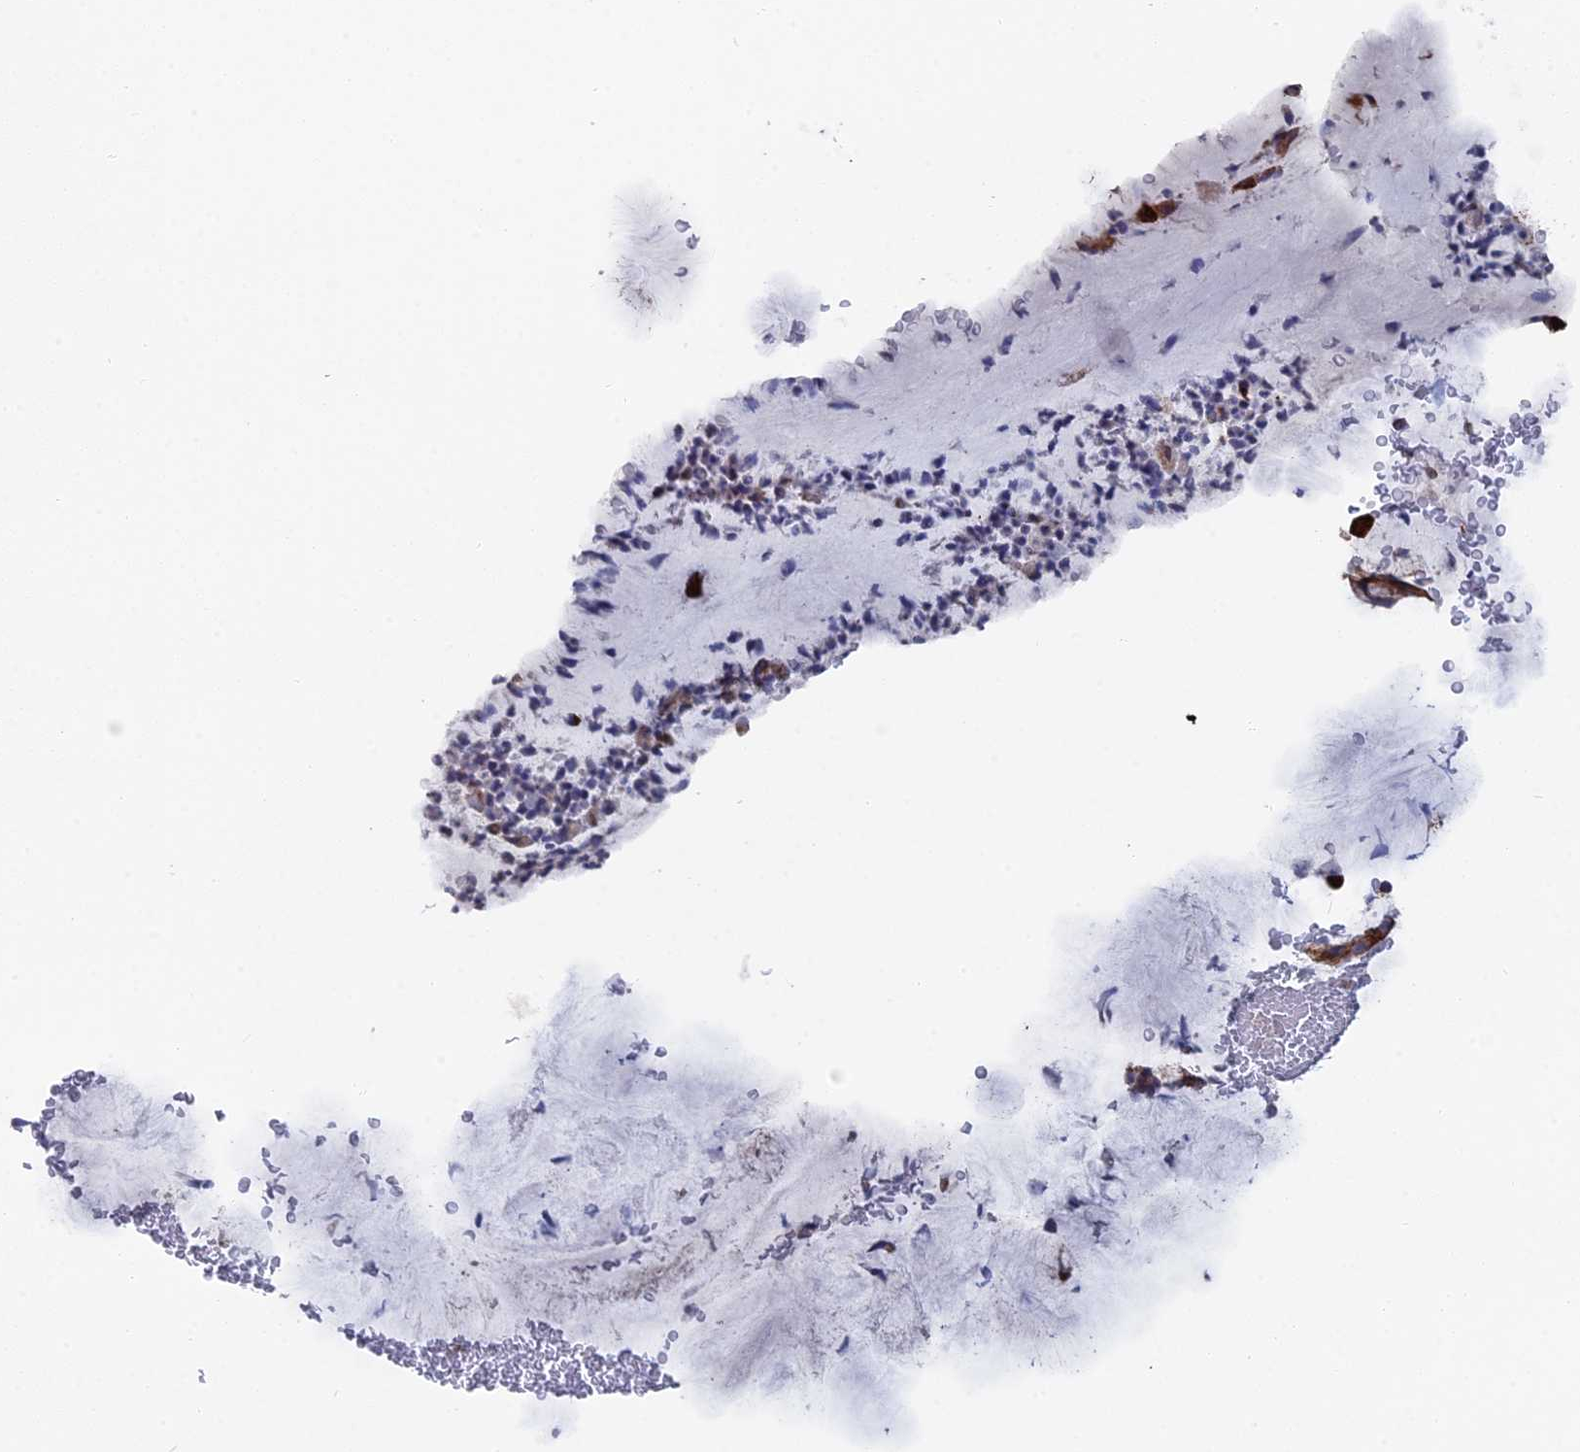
{"staining": {"intensity": "moderate", "quantity": ">75%", "location": "cytoplasmic/membranous"}, "tissue": "bronchus", "cell_type": "Respiratory epithelial cells", "image_type": "normal", "snomed": [{"axis": "morphology", "description": "Normal tissue, NOS"}, {"axis": "topography", "description": "Cartilage tissue"}, {"axis": "topography", "description": "Bronchus"}], "caption": "Immunohistochemistry (IHC) (DAB (3,3'-diaminobenzidine)) staining of benign bronchus reveals moderate cytoplasmic/membranous protein expression in about >75% of respiratory epithelial cells.", "gene": "SMG9", "patient": {"sex": "female", "age": 73}}